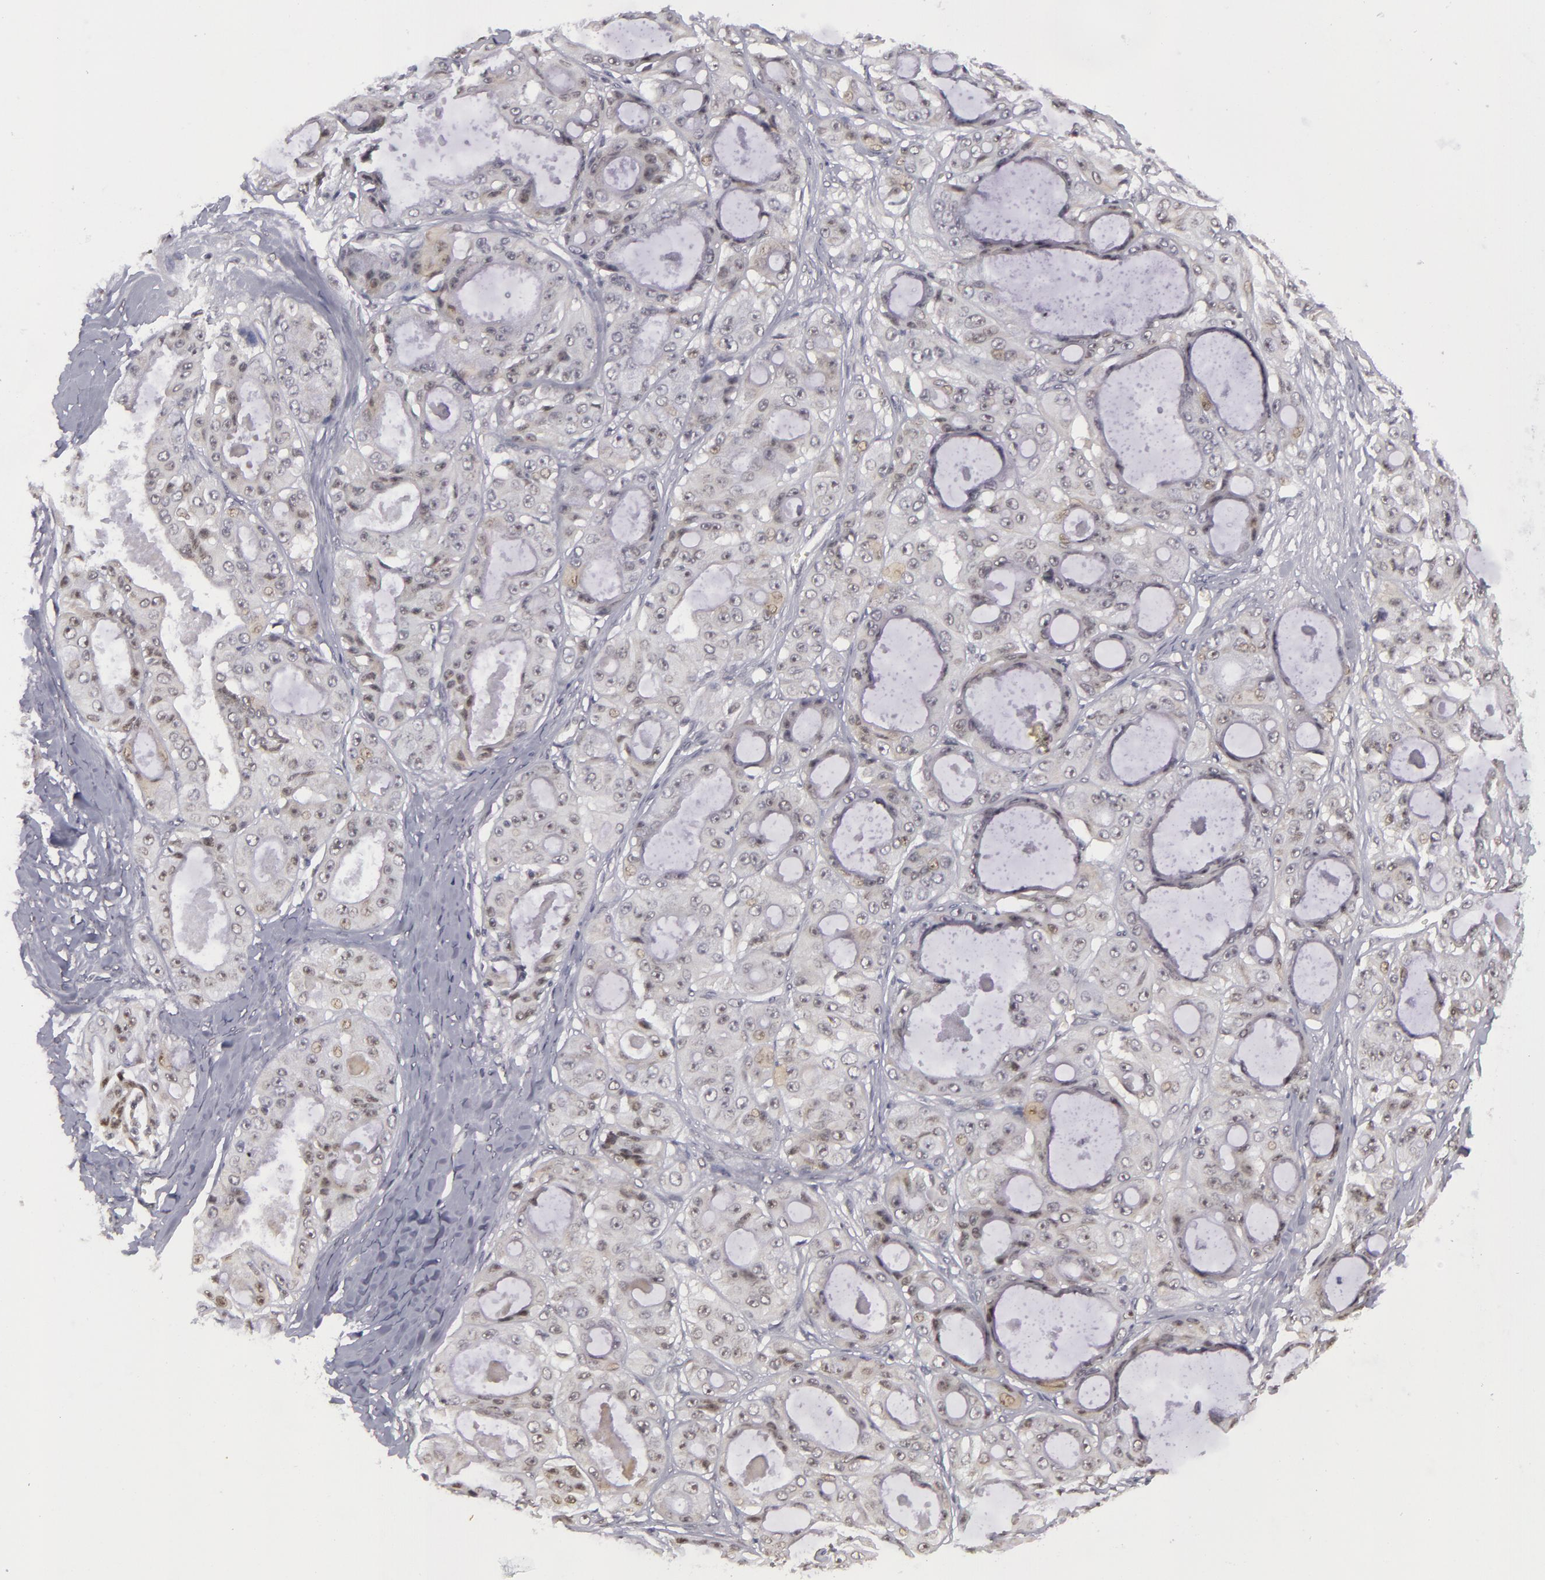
{"staining": {"intensity": "weak", "quantity": "<25%", "location": "nuclear"}, "tissue": "ovarian cancer", "cell_type": "Tumor cells", "image_type": "cancer", "snomed": [{"axis": "morphology", "description": "Carcinoma, endometroid"}, {"axis": "topography", "description": "Ovary"}], "caption": "Tumor cells show no significant expression in endometroid carcinoma (ovarian). (DAB (3,3'-diaminobenzidine) immunohistochemistry (IHC) with hematoxylin counter stain).", "gene": "RRP7A", "patient": {"sex": "female", "age": 61}}